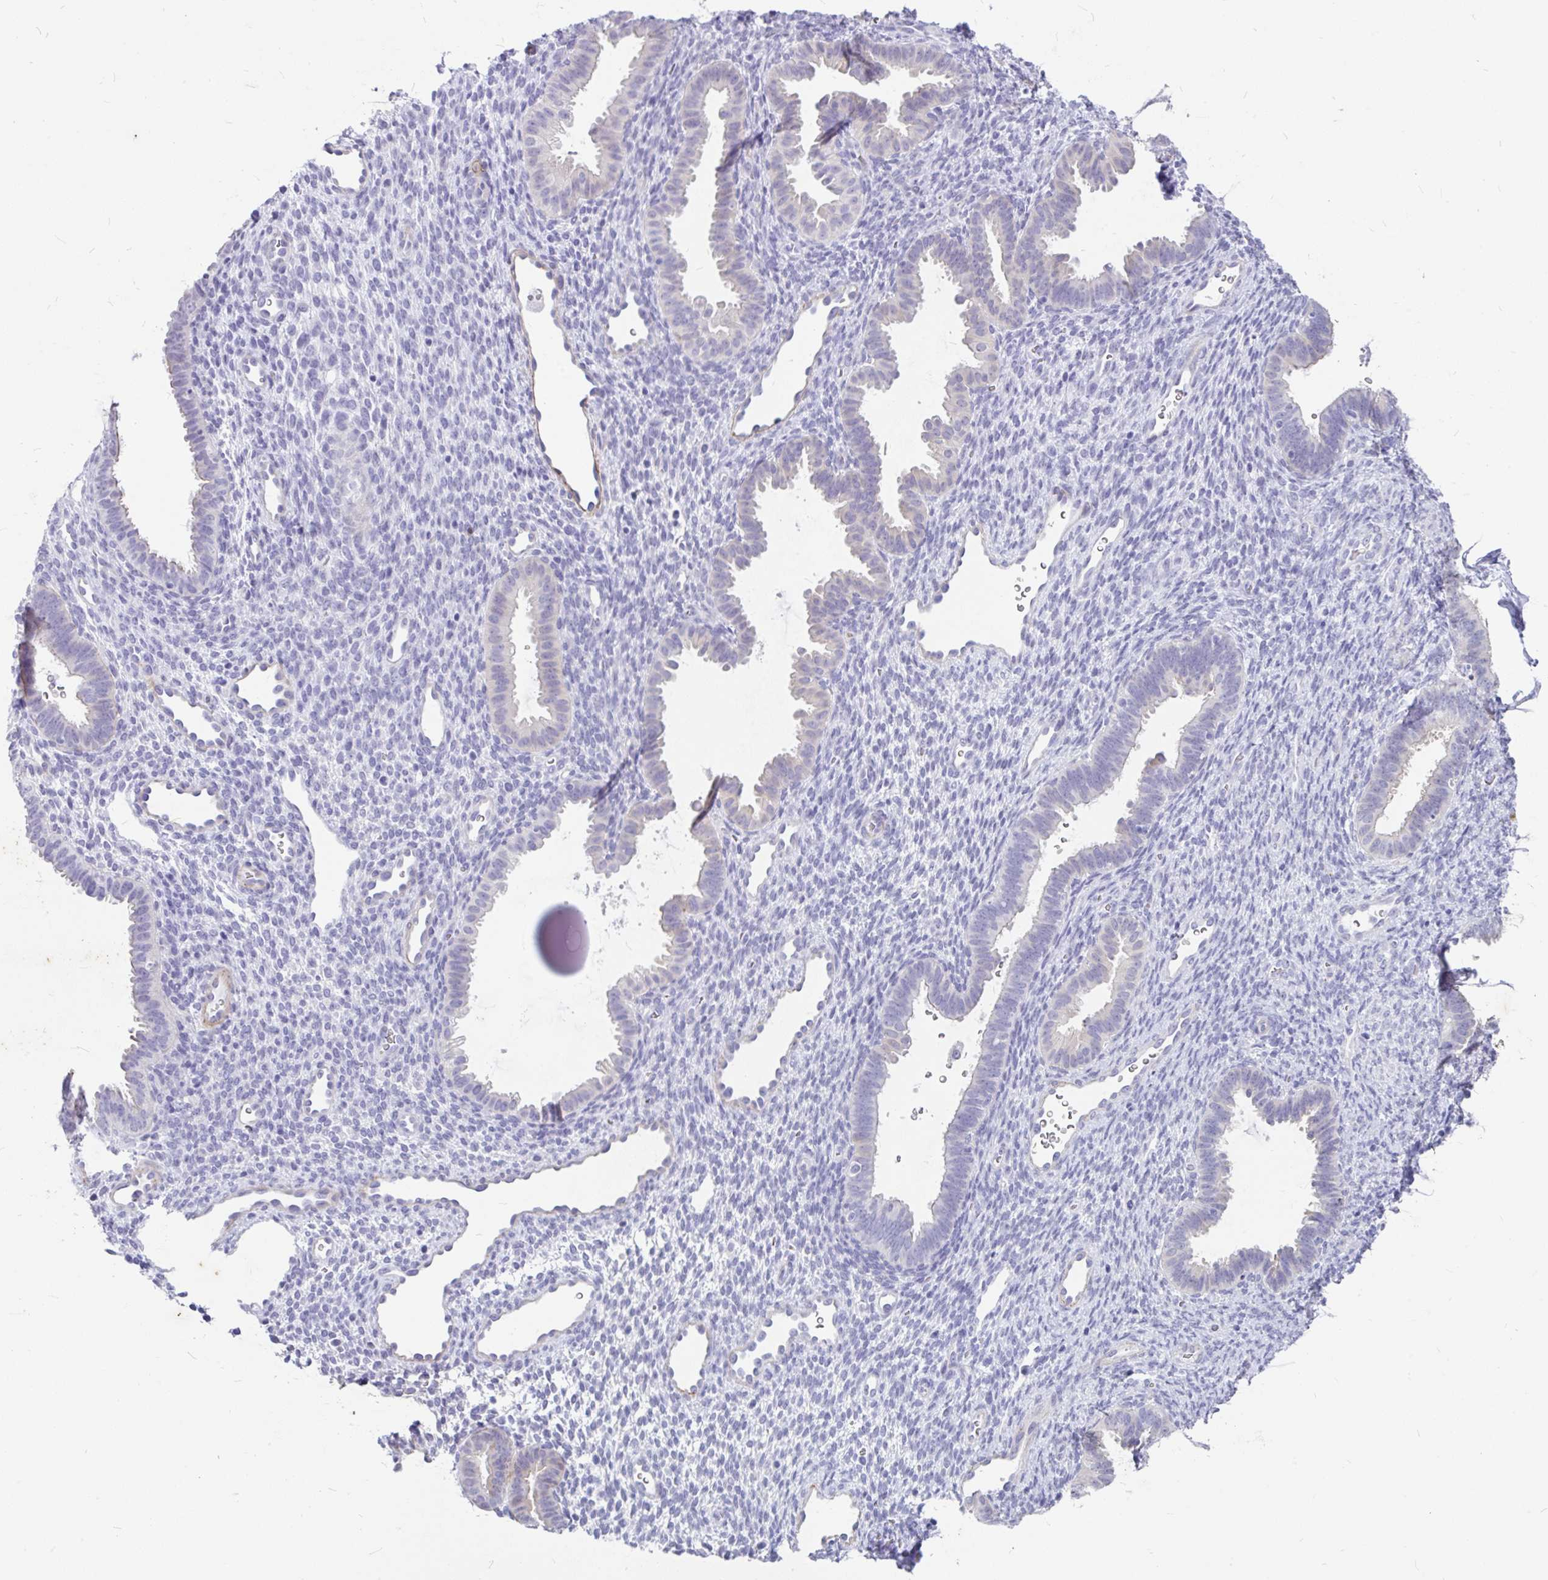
{"staining": {"intensity": "negative", "quantity": "none", "location": "none"}, "tissue": "endometrium", "cell_type": "Cells in endometrial stroma", "image_type": "normal", "snomed": [{"axis": "morphology", "description": "Normal tissue, NOS"}, {"axis": "topography", "description": "Endometrium"}], "caption": "Immunohistochemistry (IHC) photomicrograph of unremarkable endometrium: human endometrium stained with DAB (3,3'-diaminobenzidine) exhibits no significant protein positivity in cells in endometrial stroma.", "gene": "EML5", "patient": {"sex": "female", "age": 34}}